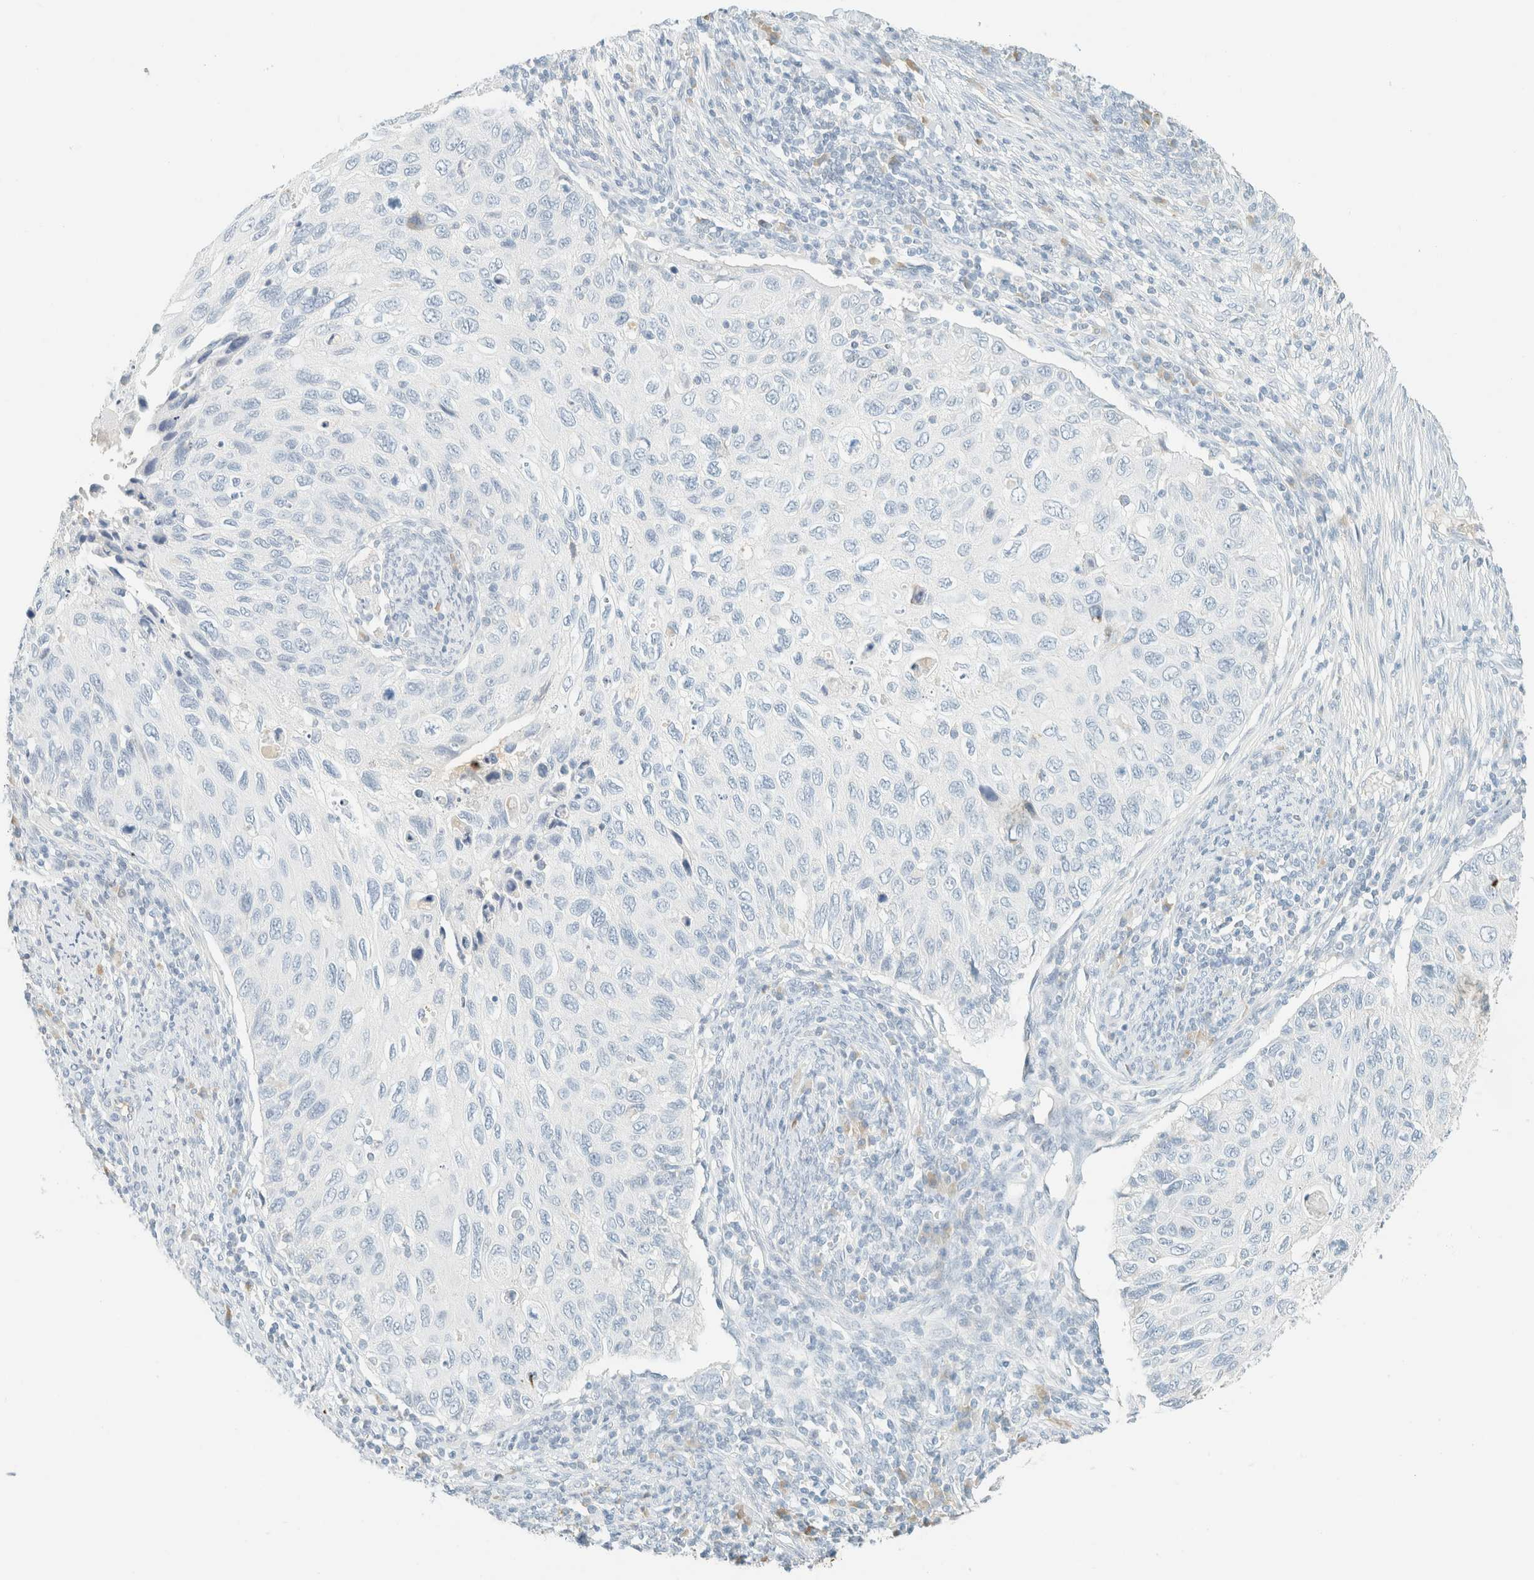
{"staining": {"intensity": "negative", "quantity": "none", "location": "none"}, "tissue": "cervical cancer", "cell_type": "Tumor cells", "image_type": "cancer", "snomed": [{"axis": "morphology", "description": "Squamous cell carcinoma, NOS"}, {"axis": "topography", "description": "Cervix"}], "caption": "Immunohistochemistry of human cervical squamous cell carcinoma exhibits no positivity in tumor cells.", "gene": "GPA33", "patient": {"sex": "female", "age": 70}}